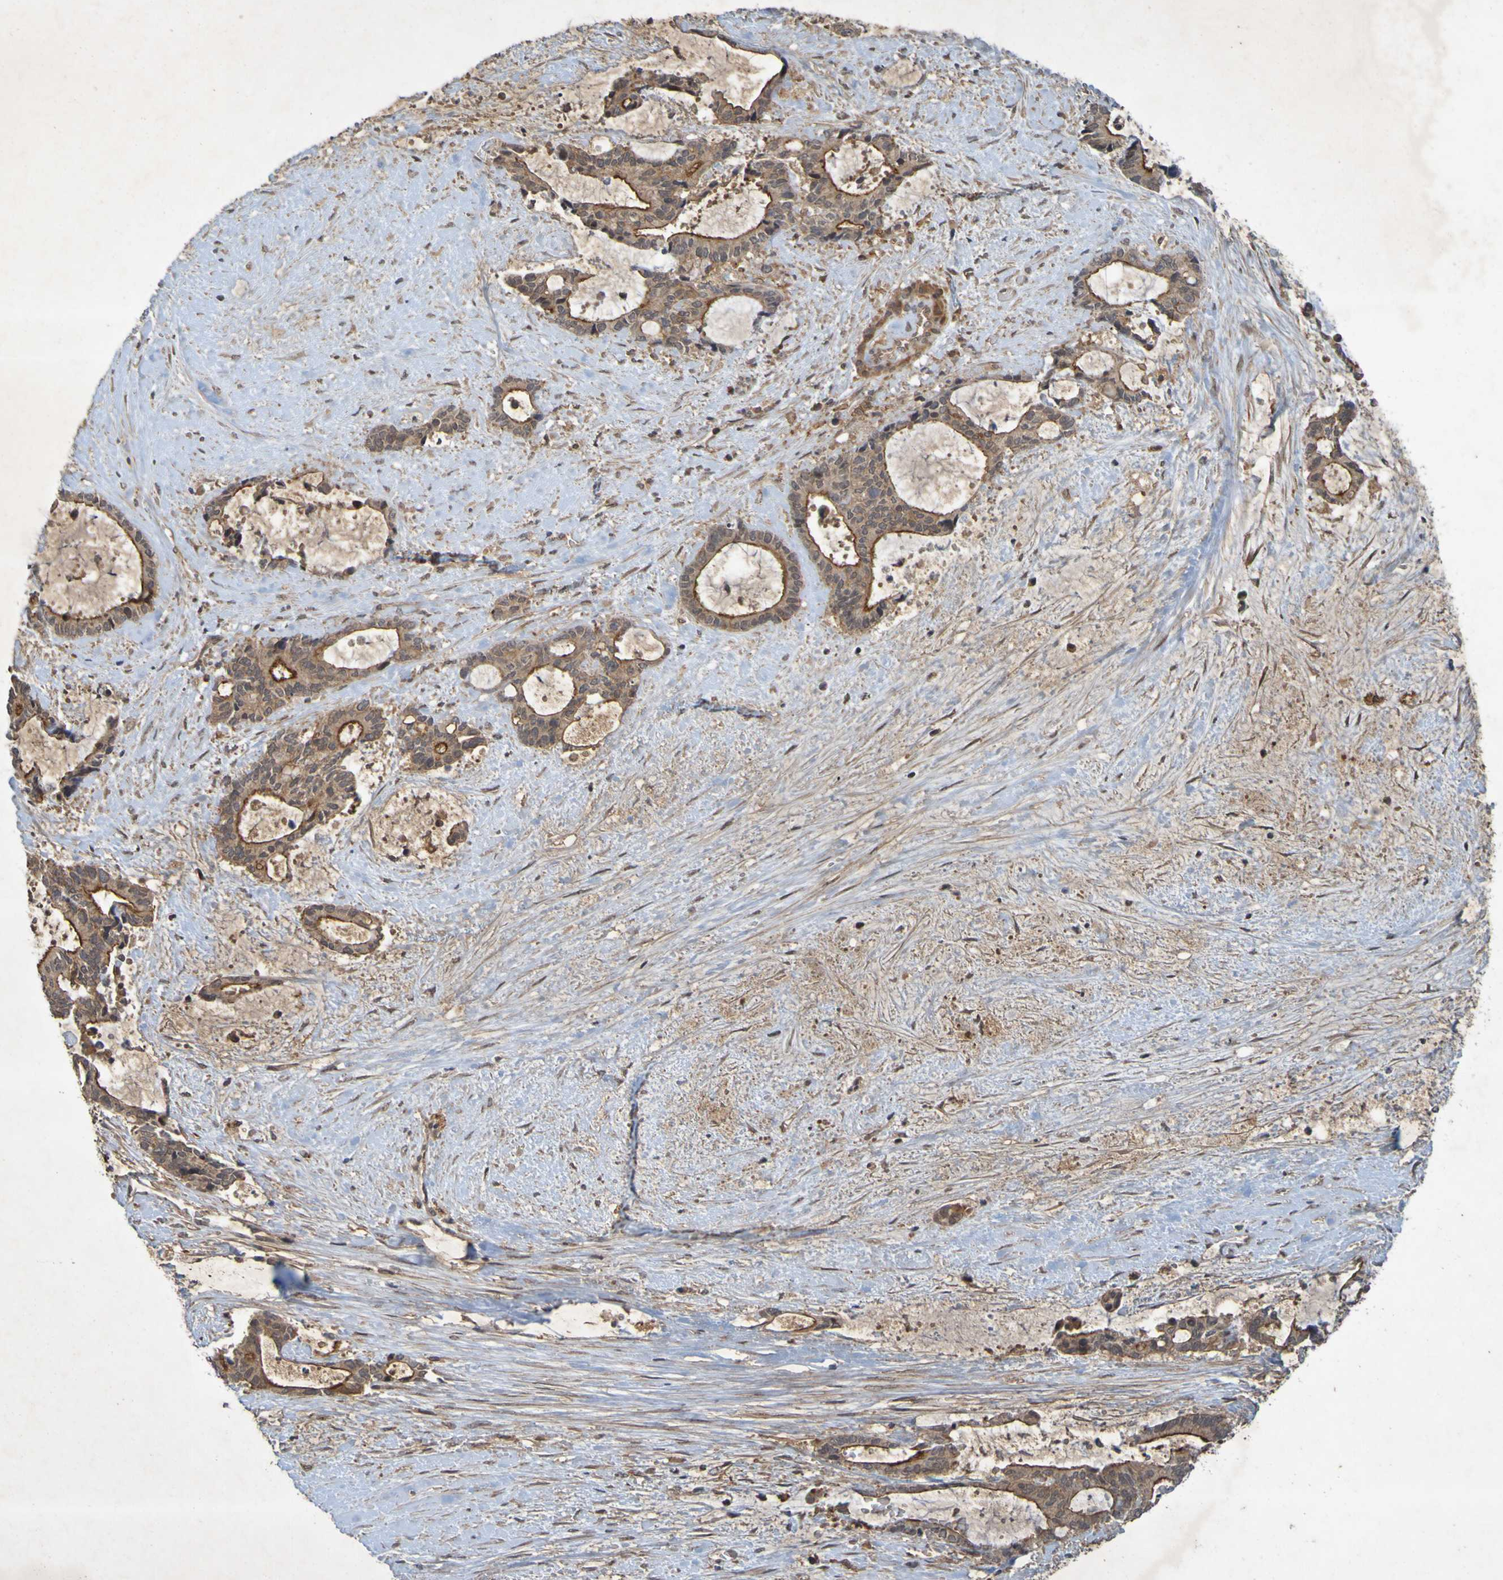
{"staining": {"intensity": "strong", "quantity": ">75%", "location": "cytoplasmic/membranous"}, "tissue": "liver cancer", "cell_type": "Tumor cells", "image_type": "cancer", "snomed": [{"axis": "morphology", "description": "Normal tissue, NOS"}, {"axis": "morphology", "description": "Cholangiocarcinoma"}, {"axis": "topography", "description": "Liver"}, {"axis": "topography", "description": "Peripheral nerve tissue"}], "caption": "Protein analysis of cholangiocarcinoma (liver) tissue shows strong cytoplasmic/membranous expression in approximately >75% of tumor cells.", "gene": "ARHGEF11", "patient": {"sex": "female", "age": 73}}